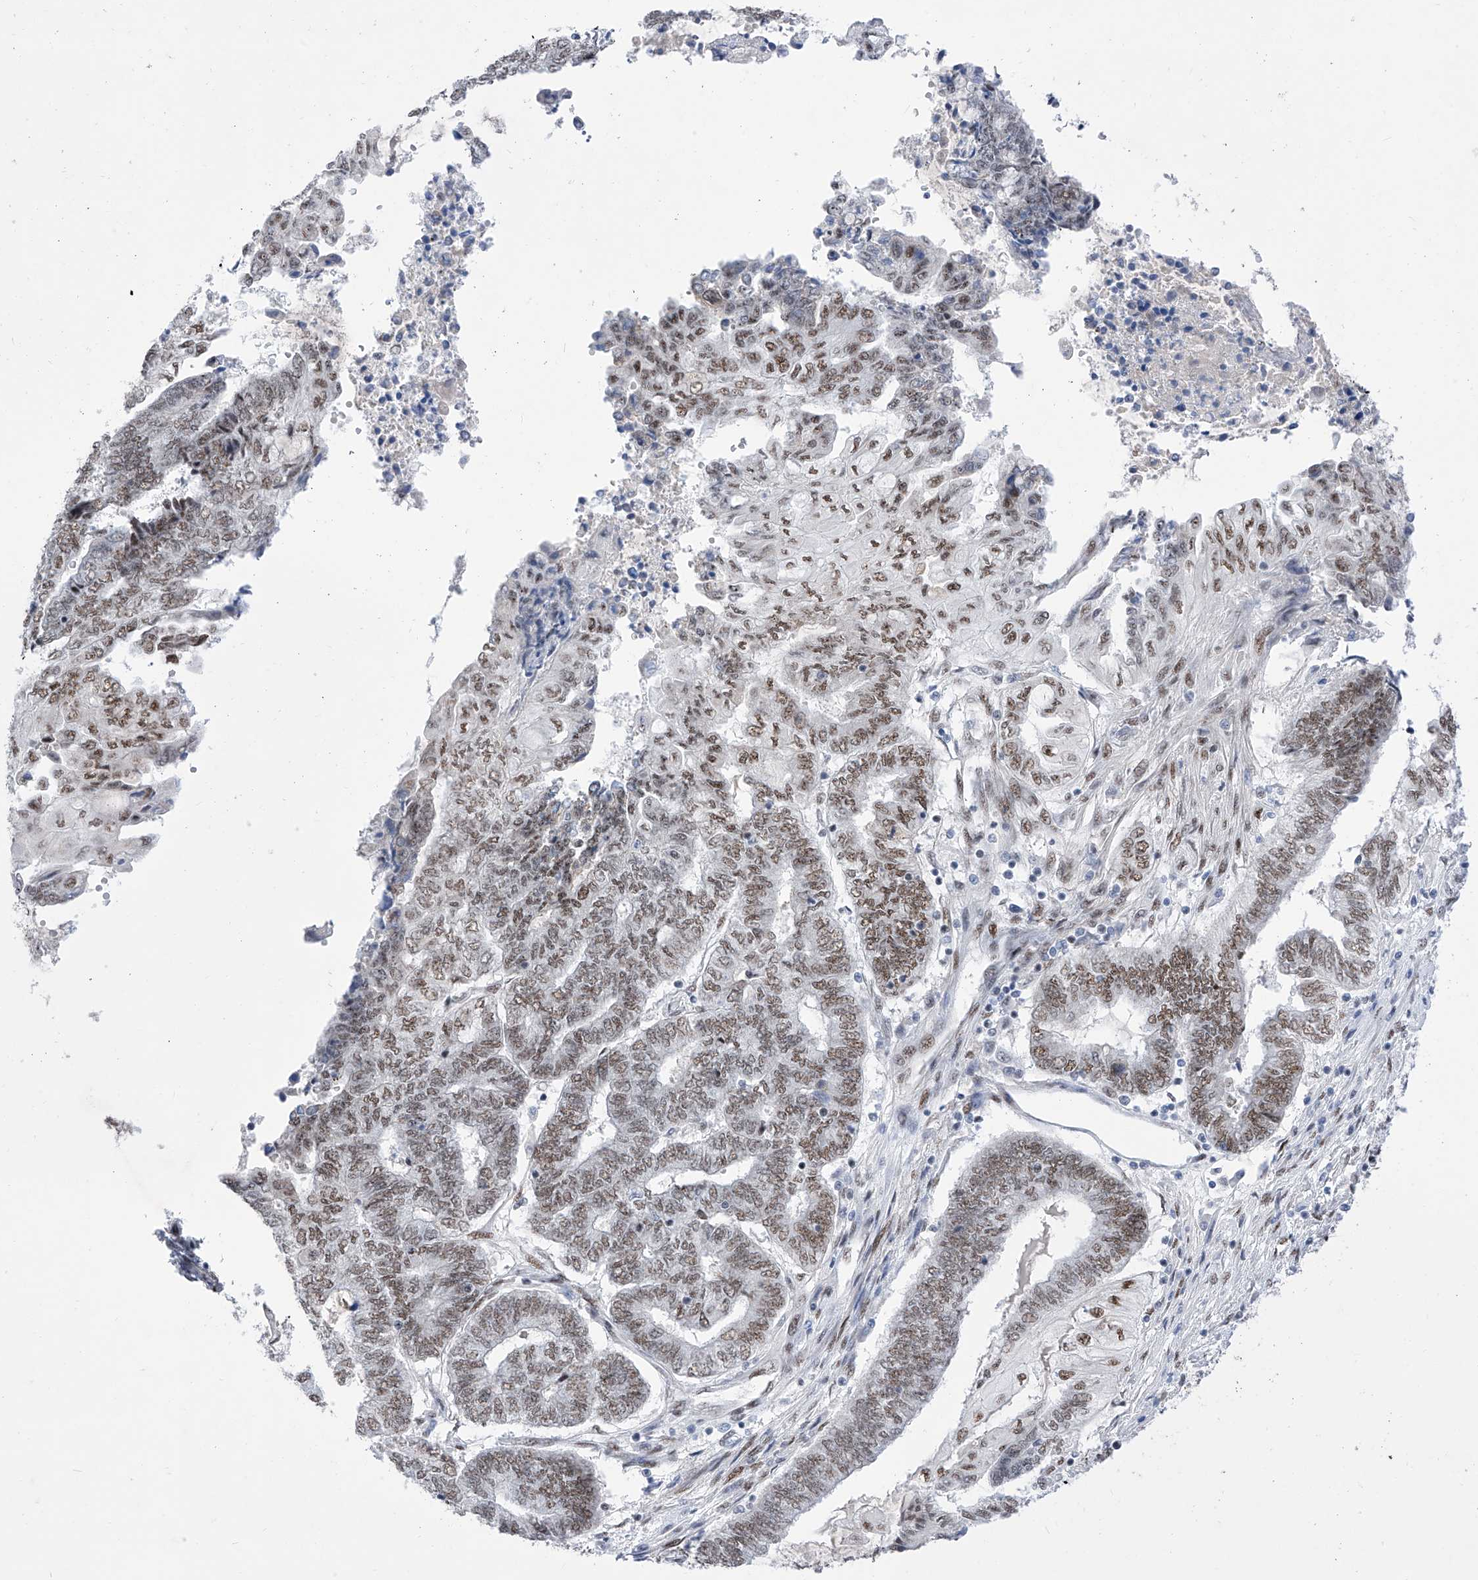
{"staining": {"intensity": "moderate", "quantity": ">75%", "location": "nuclear"}, "tissue": "endometrial cancer", "cell_type": "Tumor cells", "image_type": "cancer", "snomed": [{"axis": "morphology", "description": "Adenocarcinoma, NOS"}, {"axis": "topography", "description": "Uterus"}, {"axis": "topography", "description": "Endometrium"}], "caption": "High-magnification brightfield microscopy of adenocarcinoma (endometrial) stained with DAB (brown) and counterstained with hematoxylin (blue). tumor cells exhibit moderate nuclear staining is present in approximately>75% of cells.", "gene": "ATN1", "patient": {"sex": "female", "age": 70}}